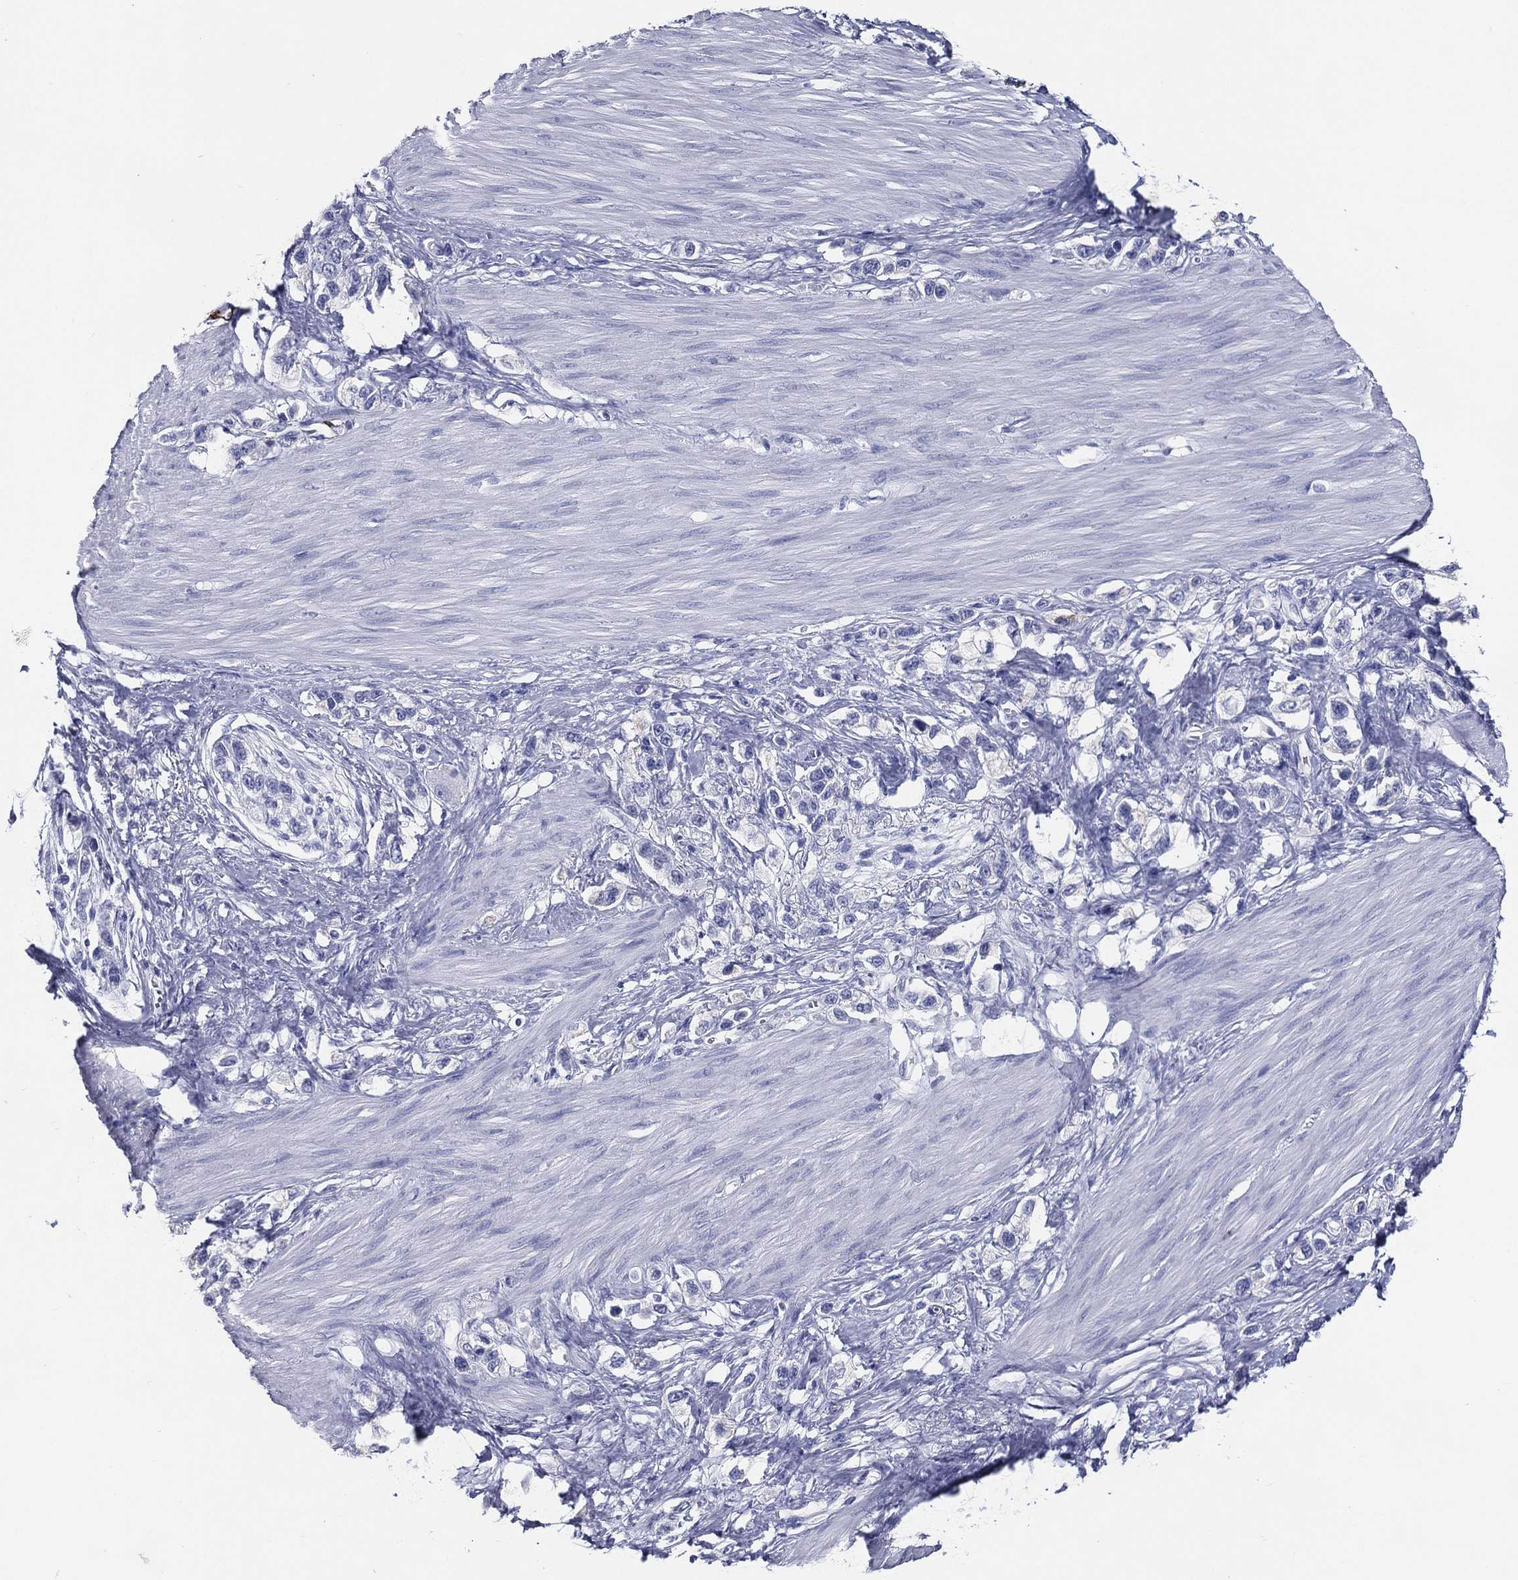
{"staining": {"intensity": "negative", "quantity": "none", "location": "none"}, "tissue": "stomach cancer", "cell_type": "Tumor cells", "image_type": "cancer", "snomed": [{"axis": "morphology", "description": "Normal tissue, NOS"}, {"axis": "morphology", "description": "Adenocarcinoma, NOS"}, {"axis": "morphology", "description": "Adenocarcinoma, High grade"}, {"axis": "topography", "description": "Stomach, upper"}, {"axis": "topography", "description": "Stomach"}], "caption": "Tumor cells show no significant protein staining in stomach high-grade adenocarcinoma.", "gene": "ACE2", "patient": {"sex": "female", "age": 65}}